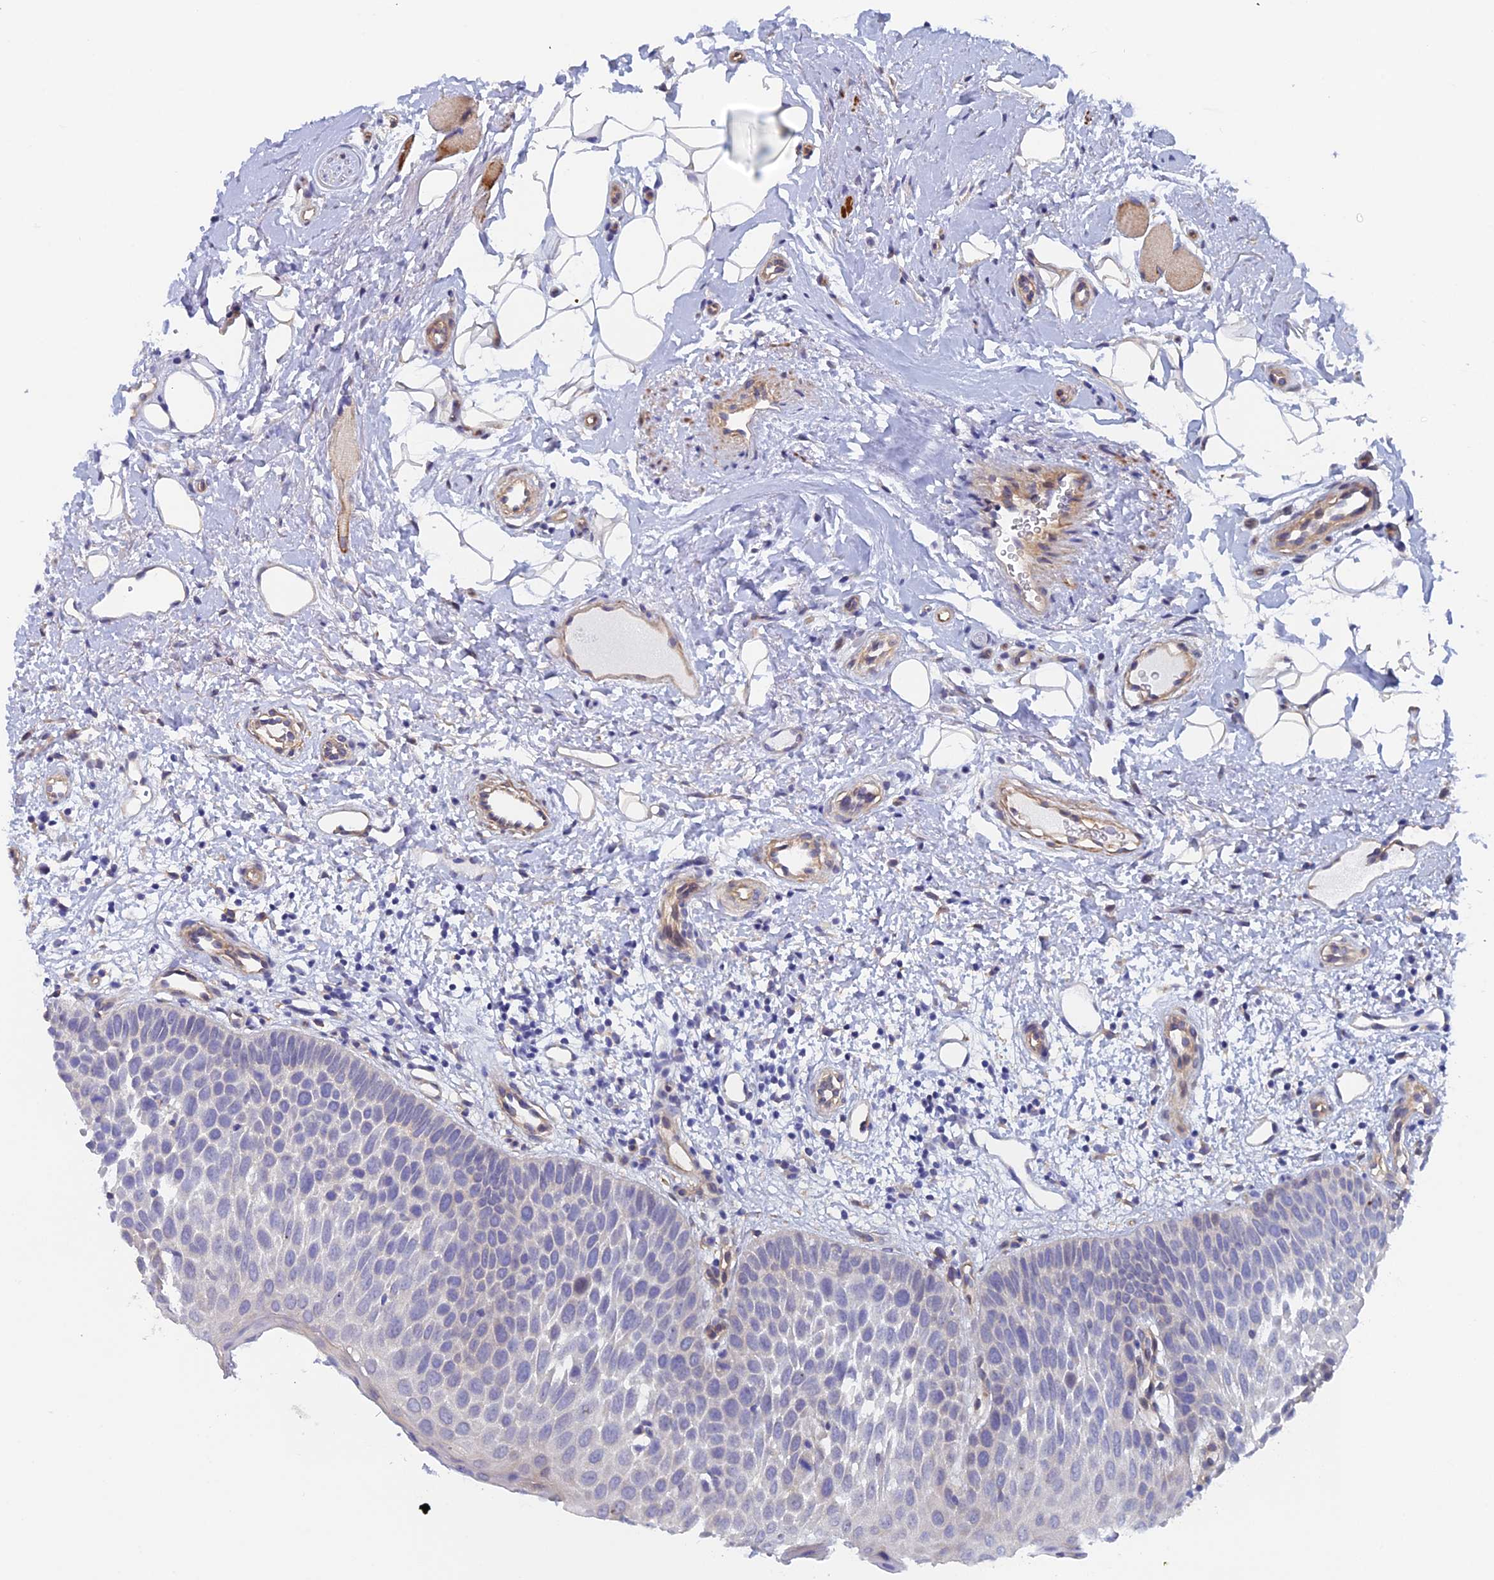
{"staining": {"intensity": "weak", "quantity": "<25%", "location": "cytoplasmic/membranous"}, "tissue": "oral mucosa", "cell_type": "Squamous epithelial cells", "image_type": "normal", "snomed": [{"axis": "morphology", "description": "No evidence of malignacy"}, {"axis": "topography", "description": "Oral tissue"}, {"axis": "topography", "description": "Head-Neck"}], "caption": "High power microscopy histopathology image of an immunohistochemistry (IHC) micrograph of unremarkable oral mucosa, revealing no significant positivity in squamous epithelial cells.", "gene": "FZR1", "patient": {"sex": "male", "age": 68}}